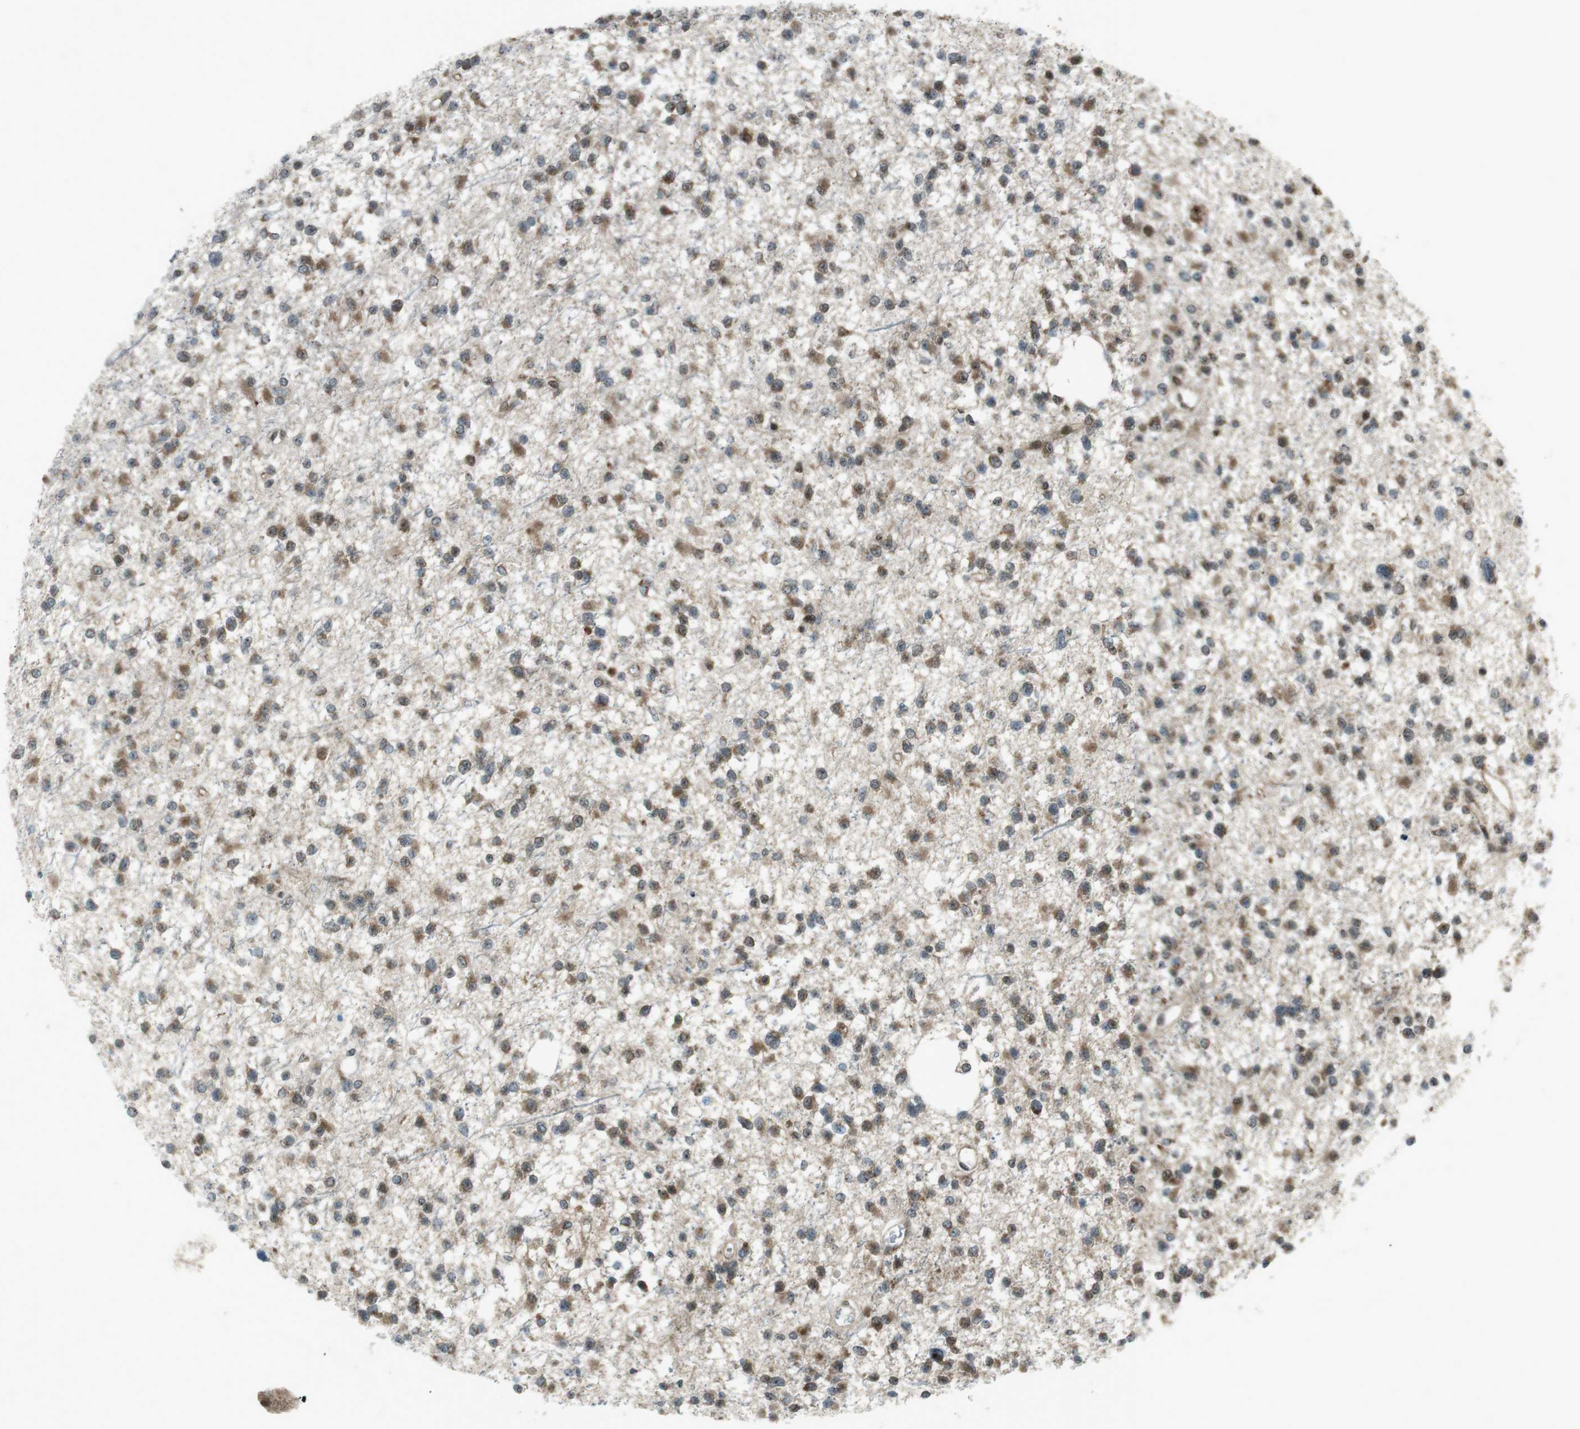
{"staining": {"intensity": "moderate", "quantity": ">75%", "location": "cytoplasmic/membranous"}, "tissue": "glioma", "cell_type": "Tumor cells", "image_type": "cancer", "snomed": [{"axis": "morphology", "description": "Glioma, malignant, Low grade"}, {"axis": "topography", "description": "Brain"}], "caption": "IHC of glioma demonstrates medium levels of moderate cytoplasmic/membranous expression in approximately >75% of tumor cells.", "gene": "CSNK1D", "patient": {"sex": "female", "age": 22}}